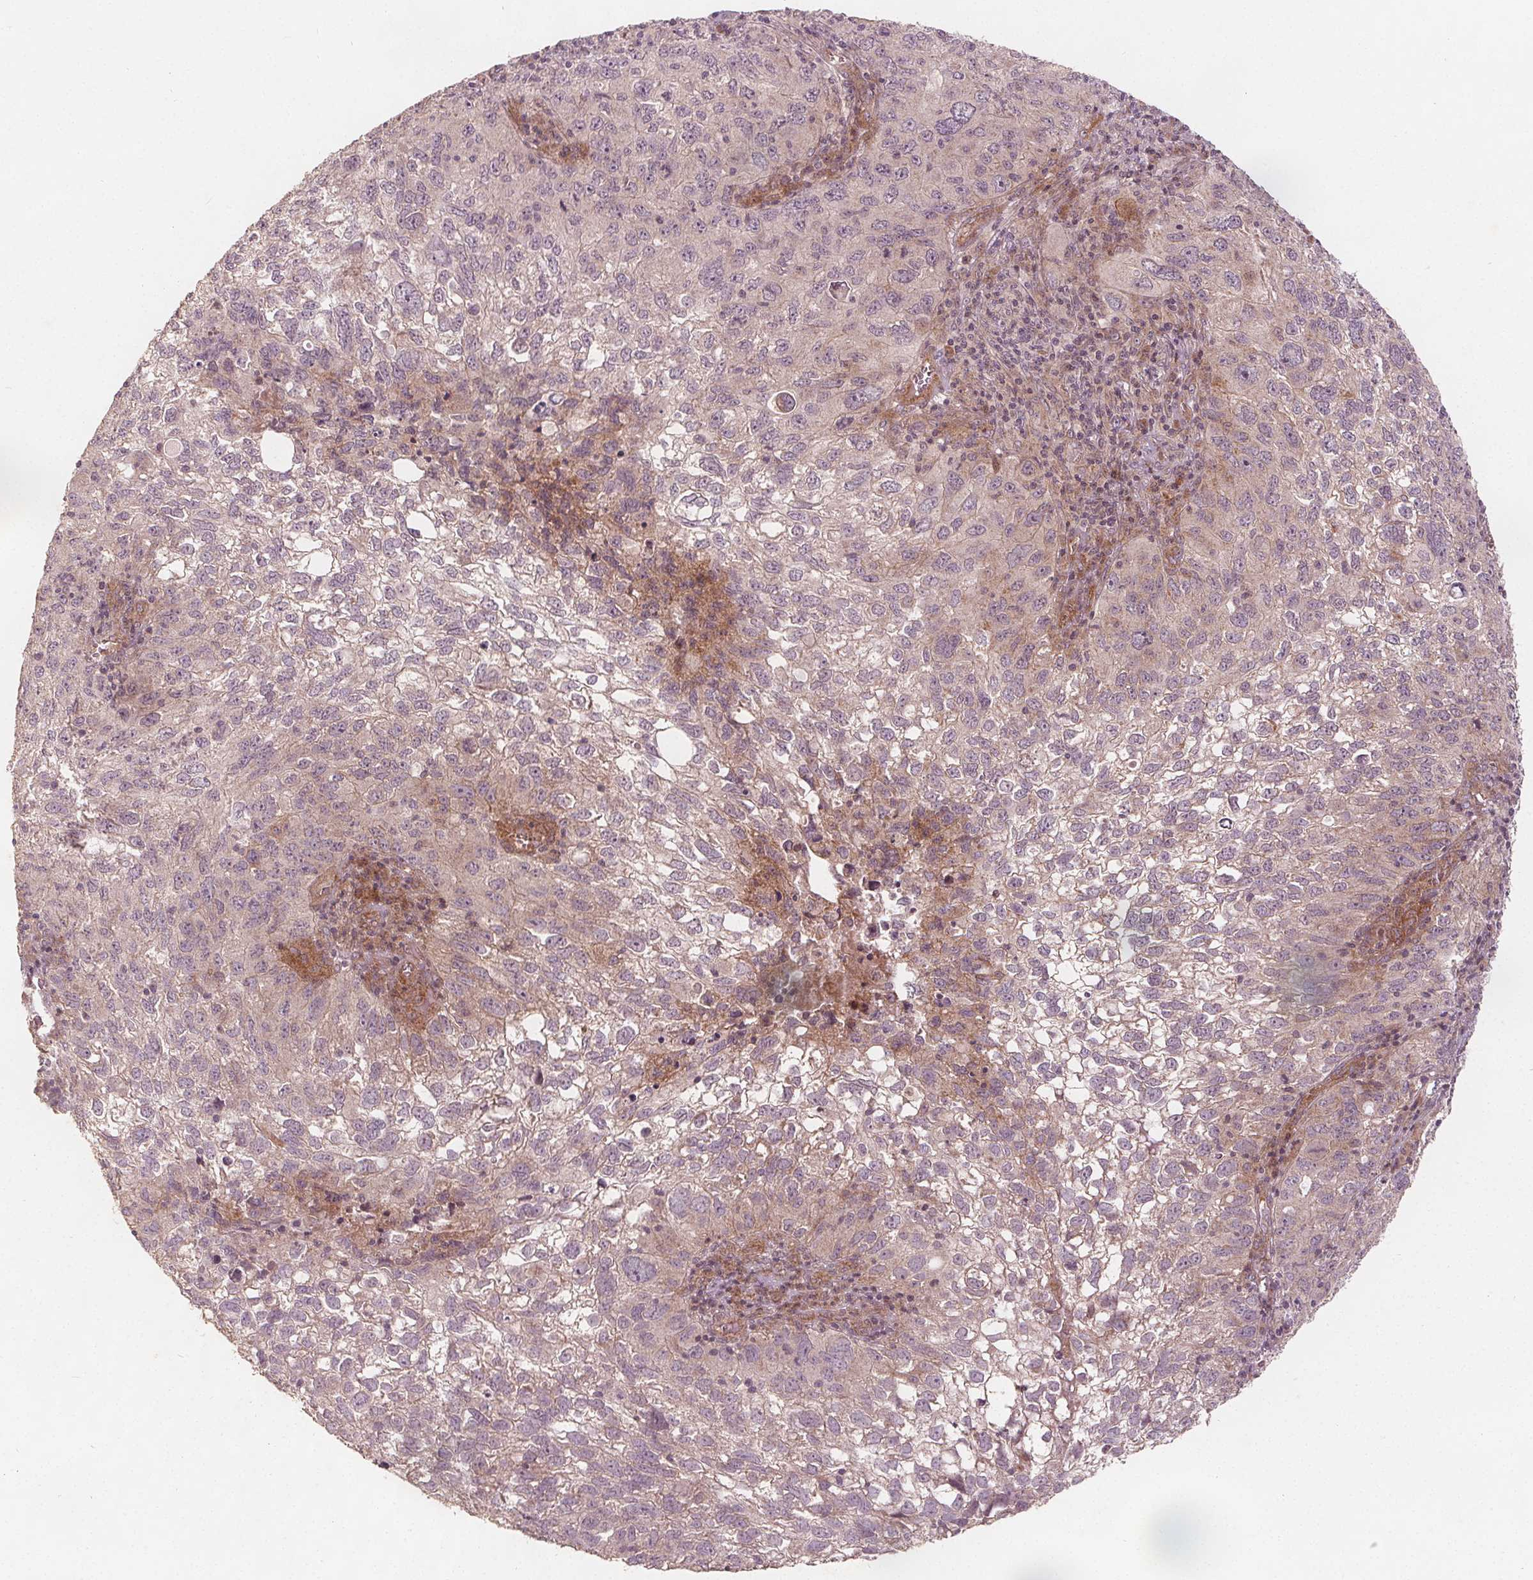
{"staining": {"intensity": "weak", "quantity": "25%-75%", "location": "cytoplasmic/membranous"}, "tissue": "cervical cancer", "cell_type": "Tumor cells", "image_type": "cancer", "snomed": [{"axis": "morphology", "description": "Squamous cell carcinoma, NOS"}, {"axis": "topography", "description": "Cervix"}], "caption": "High-power microscopy captured an immunohistochemistry (IHC) histopathology image of squamous cell carcinoma (cervical), revealing weak cytoplasmic/membranous positivity in about 25%-75% of tumor cells. Nuclei are stained in blue.", "gene": "PTPRT", "patient": {"sex": "female", "age": 55}}